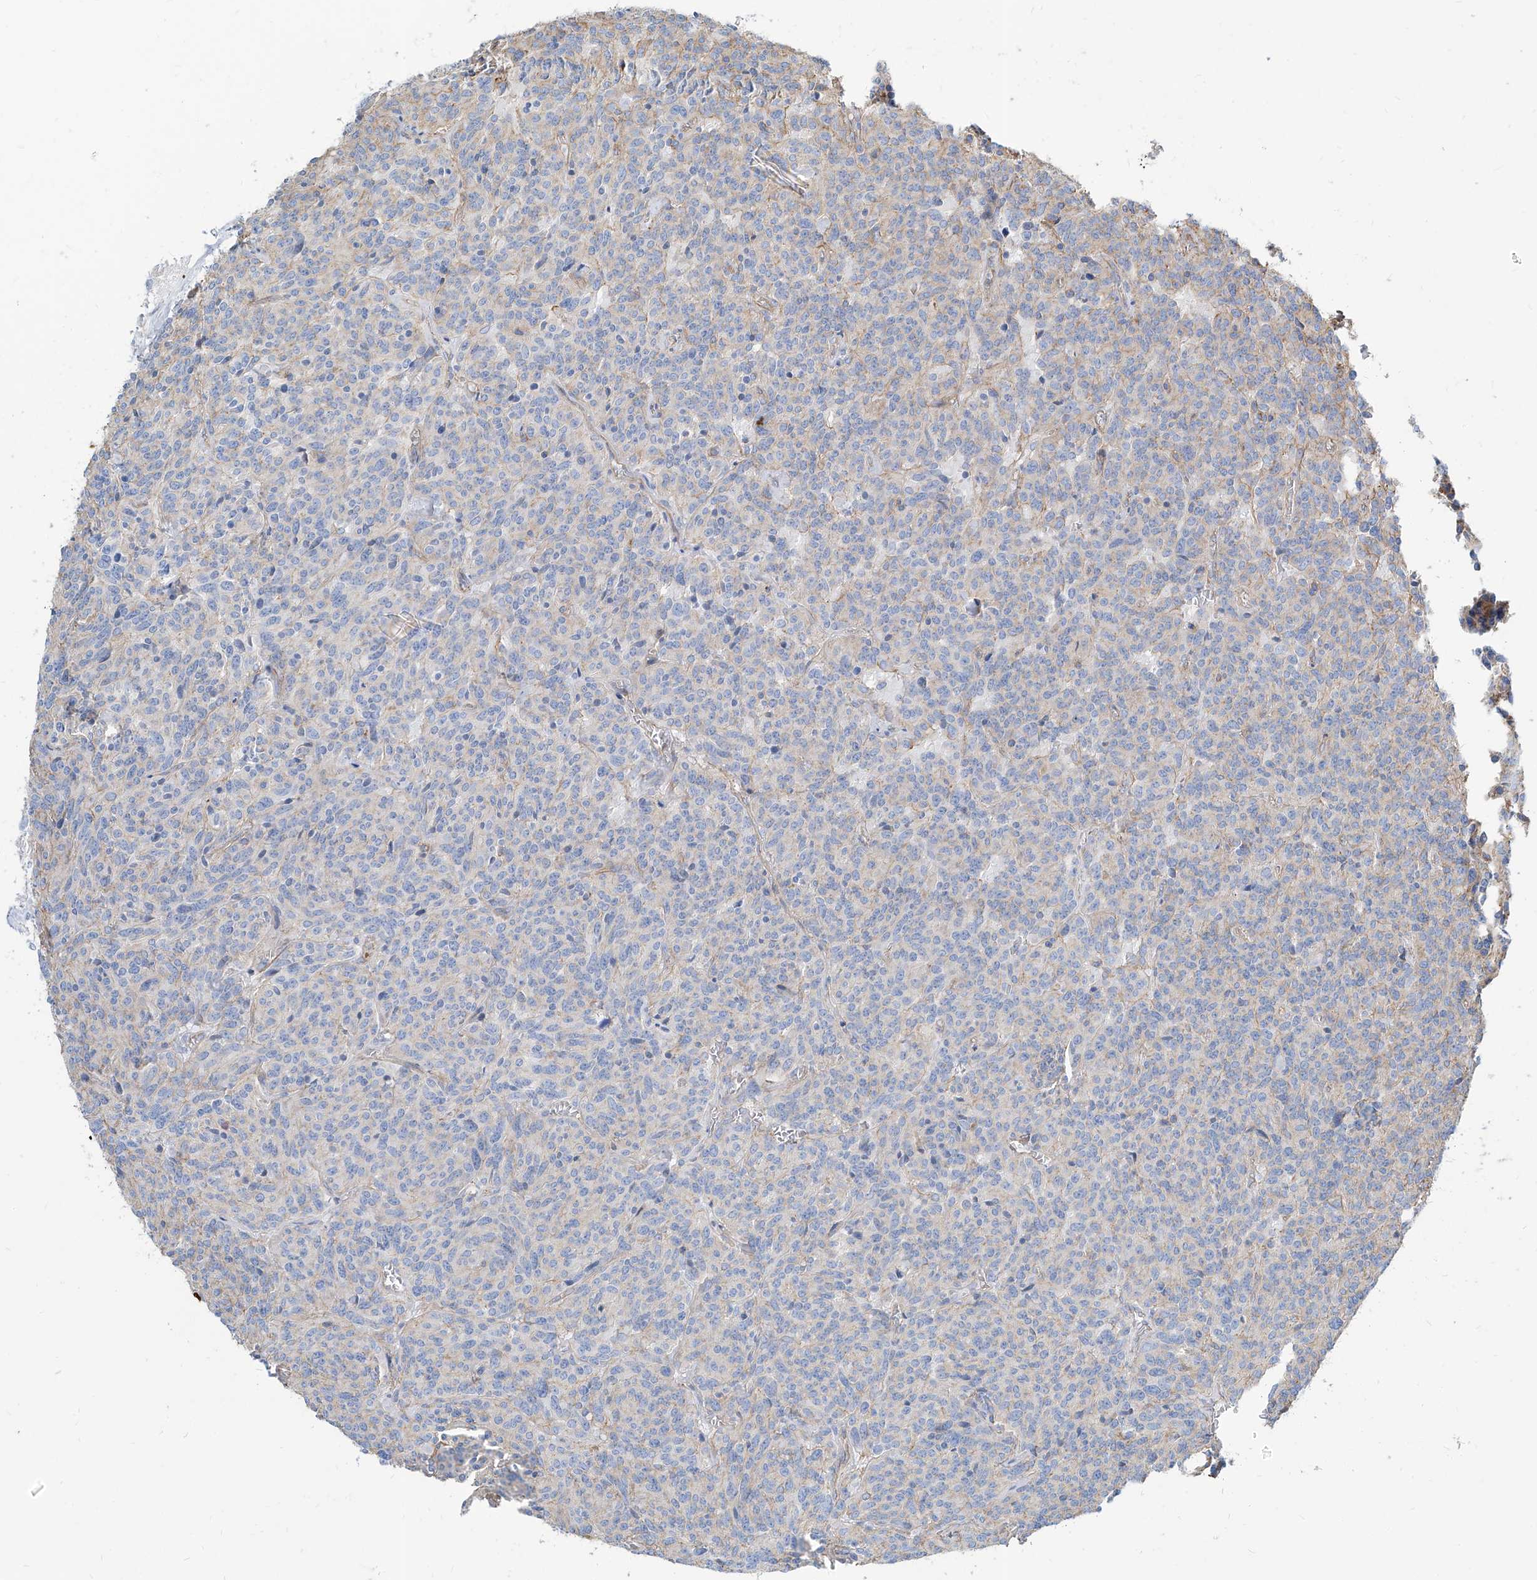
{"staining": {"intensity": "weak", "quantity": "<25%", "location": "cytoplasmic/membranous"}, "tissue": "carcinoid", "cell_type": "Tumor cells", "image_type": "cancer", "snomed": [{"axis": "morphology", "description": "Carcinoid, malignant, NOS"}, {"axis": "topography", "description": "Lung"}], "caption": "Immunohistochemical staining of carcinoid (malignant) shows no significant staining in tumor cells.", "gene": "TXLNB", "patient": {"sex": "female", "age": 46}}